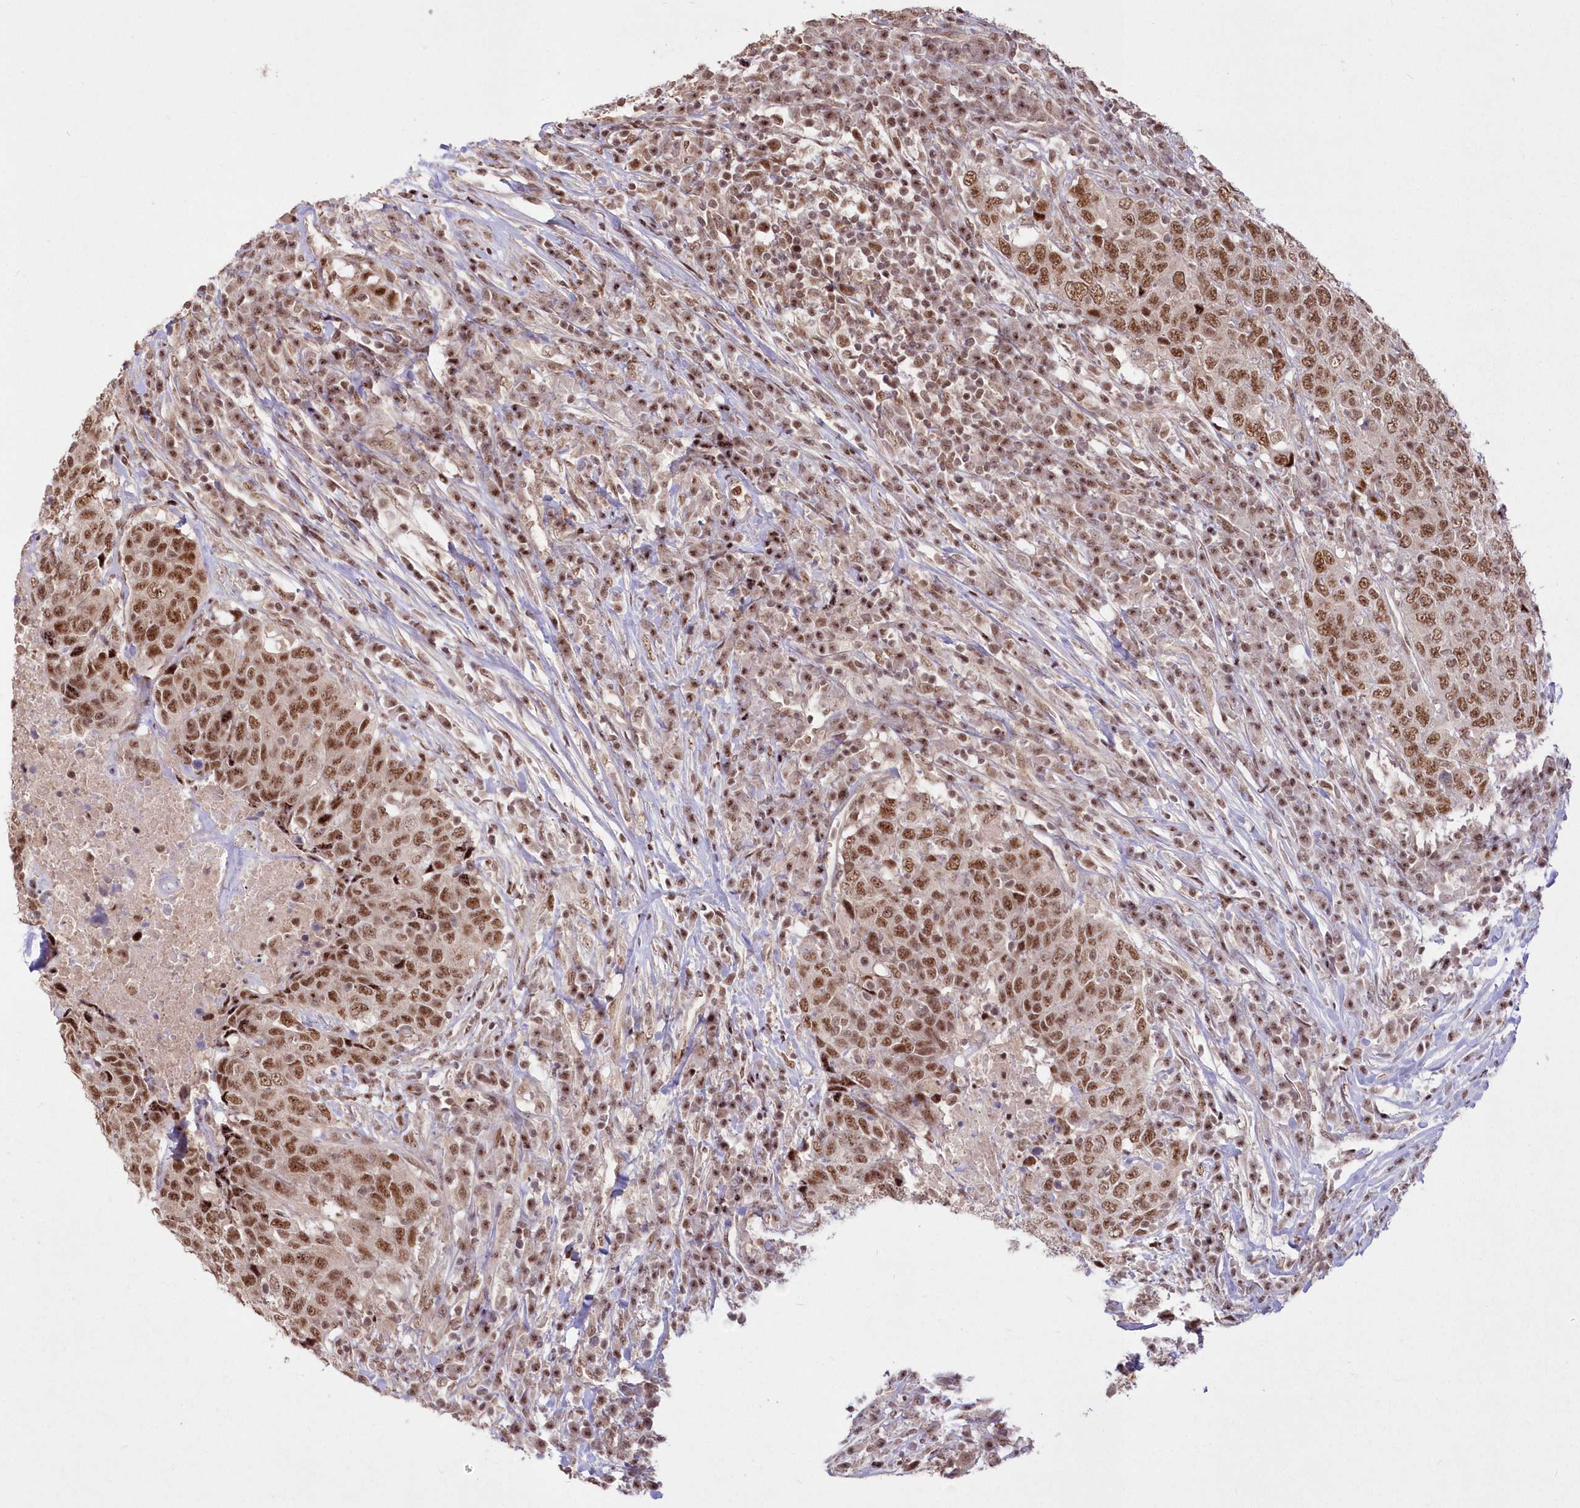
{"staining": {"intensity": "moderate", "quantity": ">75%", "location": "nuclear"}, "tissue": "head and neck cancer", "cell_type": "Tumor cells", "image_type": "cancer", "snomed": [{"axis": "morphology", "description": "Squamous cell carcinoma, NOS"}, {"axis": "topography", "description": "Head-Neck"}], "caption": "This is an image of IHC staining of squamous cell carcinoma (head and neck), which shows moderate expression in the nuclear of tumor cells.", "gene": "WBP1L", "patient": {"sex": "male", "age": 66}}